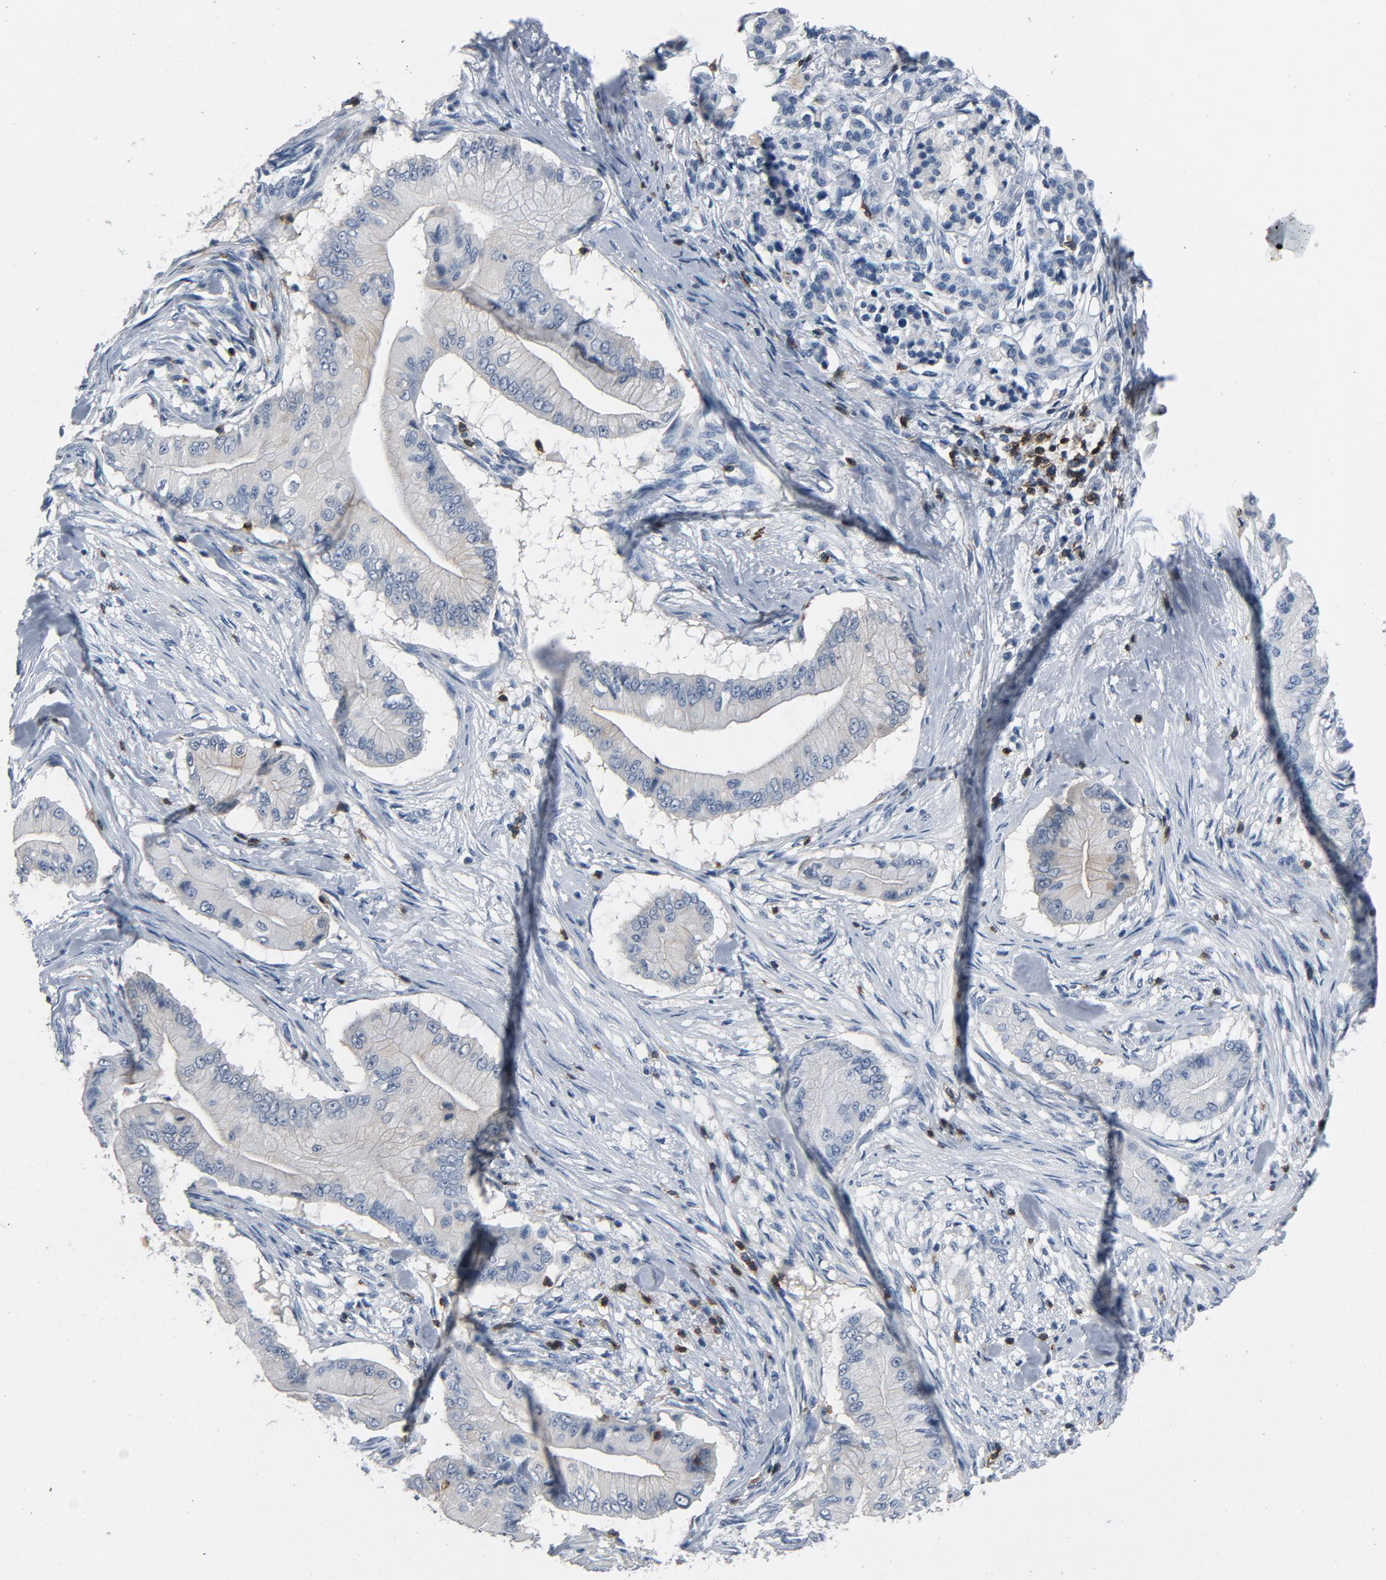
{"staining": {"intensity": "negative", "quantity": "none", "location": "none"}, "tissue": "pancreatic cancer", "cell_type": "Tumor cells", "image_type": "cancer", "snomed": [{"axis": "morphology", "description": "Adenocarcinoma, NOS"}, {"axis": "topography", "description": "Pancreas"}], "caption": "Adenocarcinoma (pancreatic) stained for a protein using immunohistochemistry reveals no staining tumor cells.", "gene": "LCK", "patient": {"sex": "male", "age": 62}}